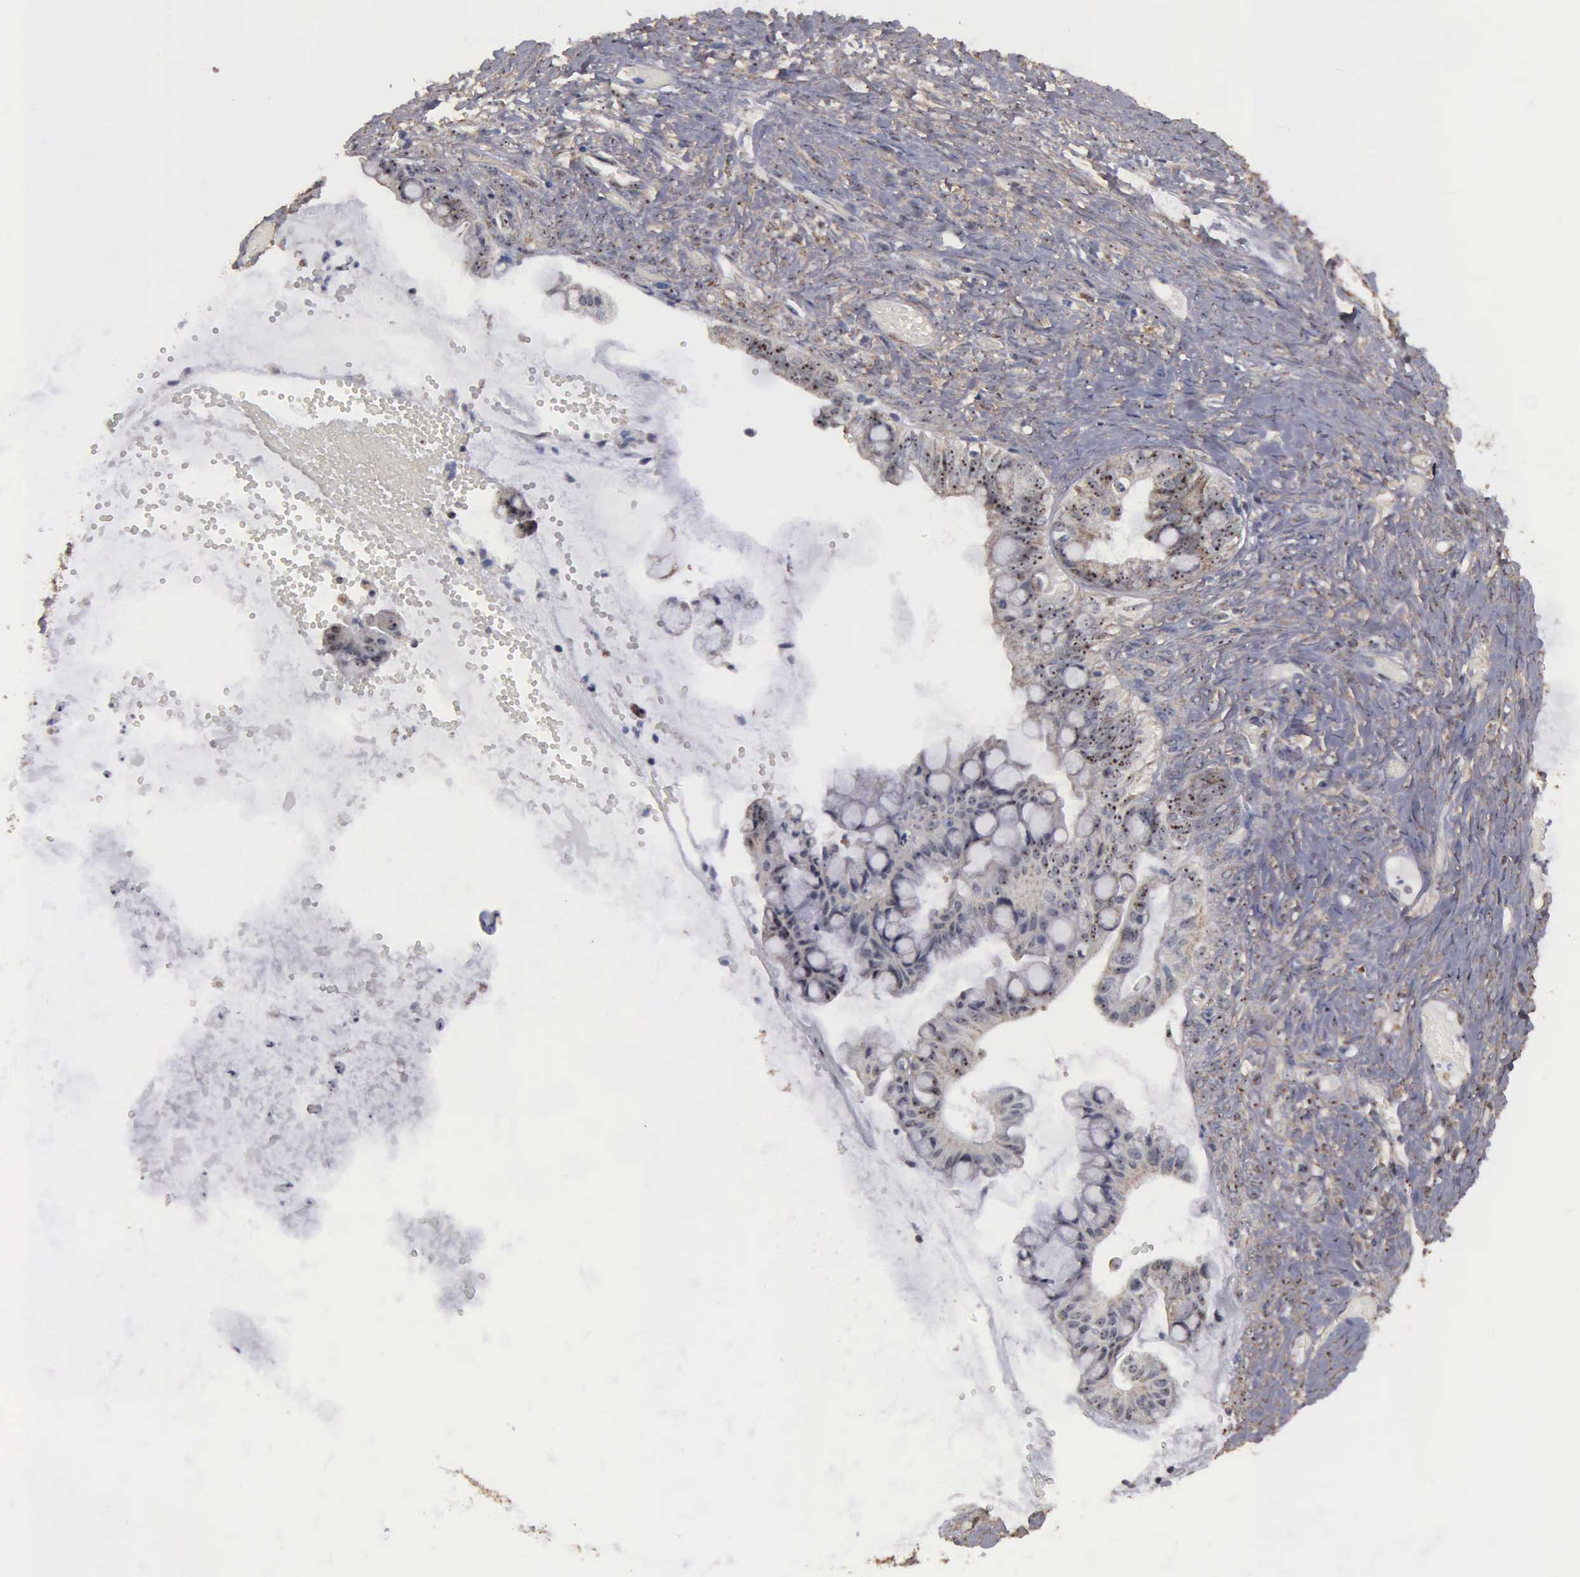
{"staining": {"intensity": "weak", "quantity": "25%-75%", "location": "nuclear"}, "tissue": "ovarian cancer", "cell_type": "Tumor cells", "image_type": "cancer", "snomed": [{"axis": "morphology", "description": "Cystadenocarcinoma, mucinous, NOS"}, {"axis": "topography", "description": "Ovary"}], "caption": "Protein staining exhibits weak nuclear staining in about 25%-75% of tumor cells in ovarian mucinous cystadenocarcinoma.", "gene": "NGDN", "patient": {"sex": "female", "age": 57}}